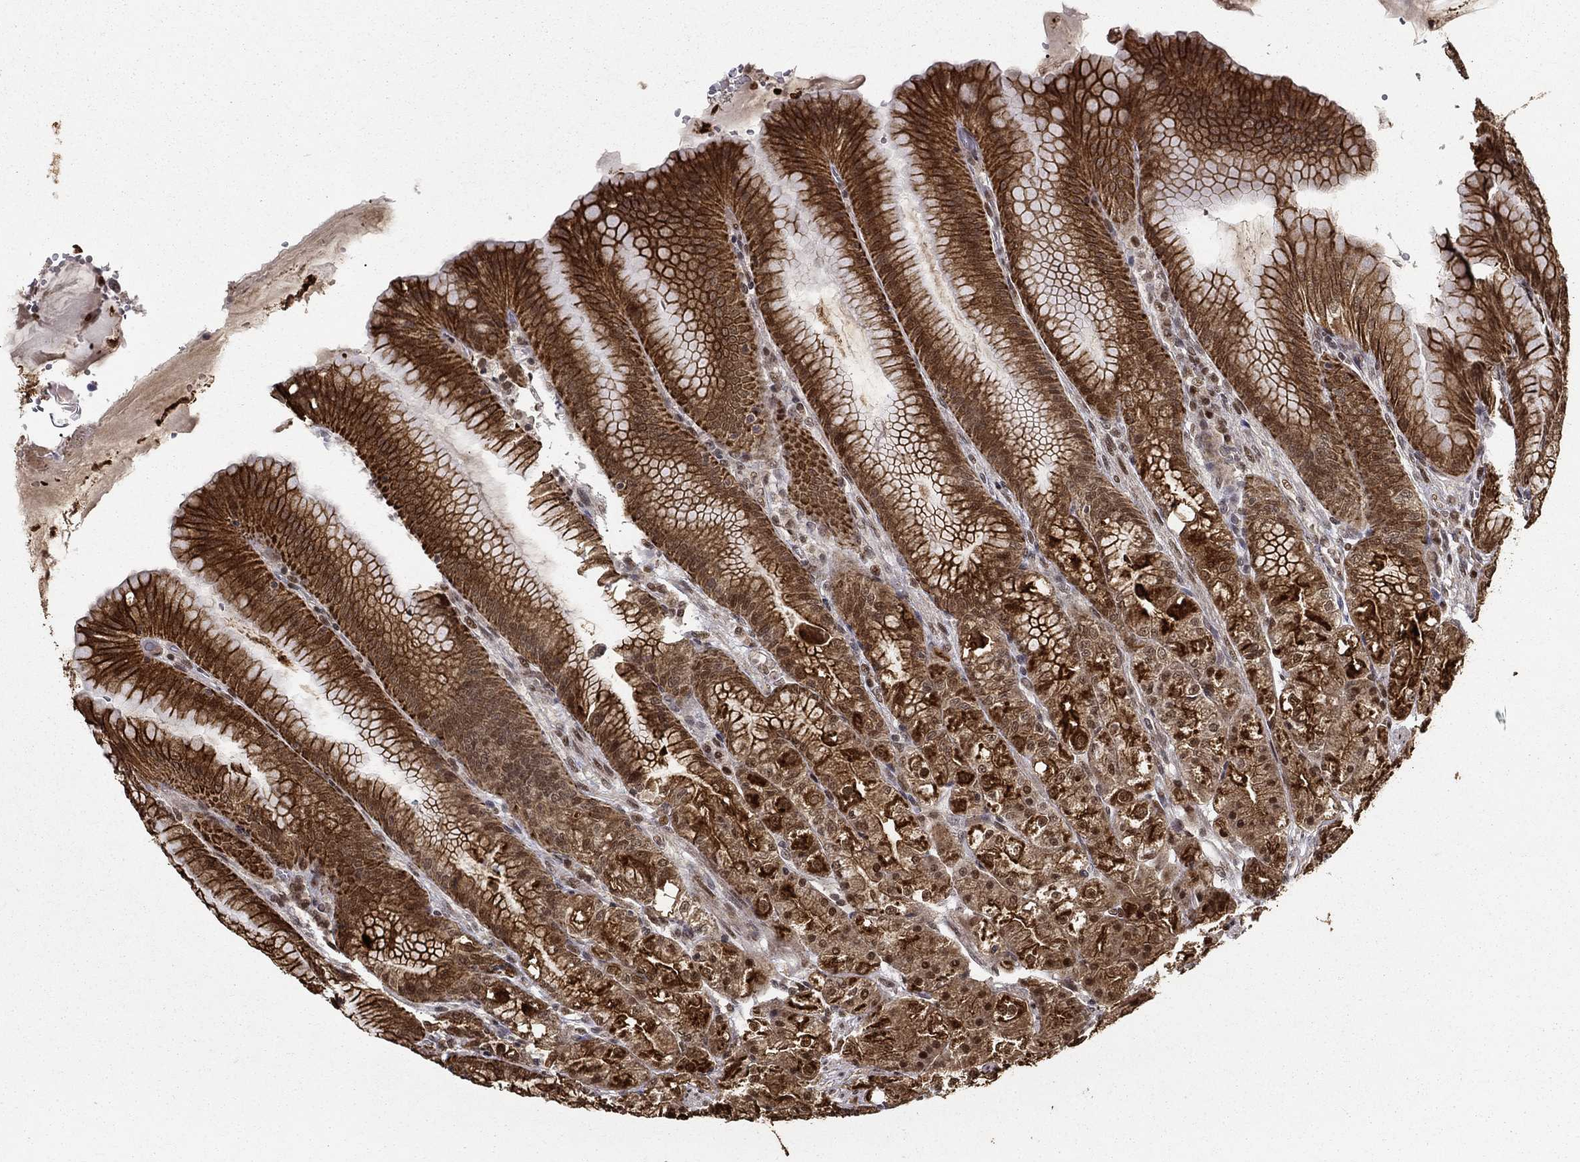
{"staining": {"intensity": "strong", "quantity": "25%-75%", "location": "cytoplasmic/membranous"}, "tissue": "stomach", "cell_type": "Glandular cells", "image_type": "normal", "snomed": [{"axis": "morphology", "description": "Normal tissue, NOS"}, {"axis": "topography", "description": "Stomach"}], "caption": "IHC (DAB) staining of unremarkable stomach displays strong cytoplasmic/membranous protein staining in about 25%-75% of glandular cells.", "gene": "CDCA7L", "patient": {"sex": "male", "age": 71}}